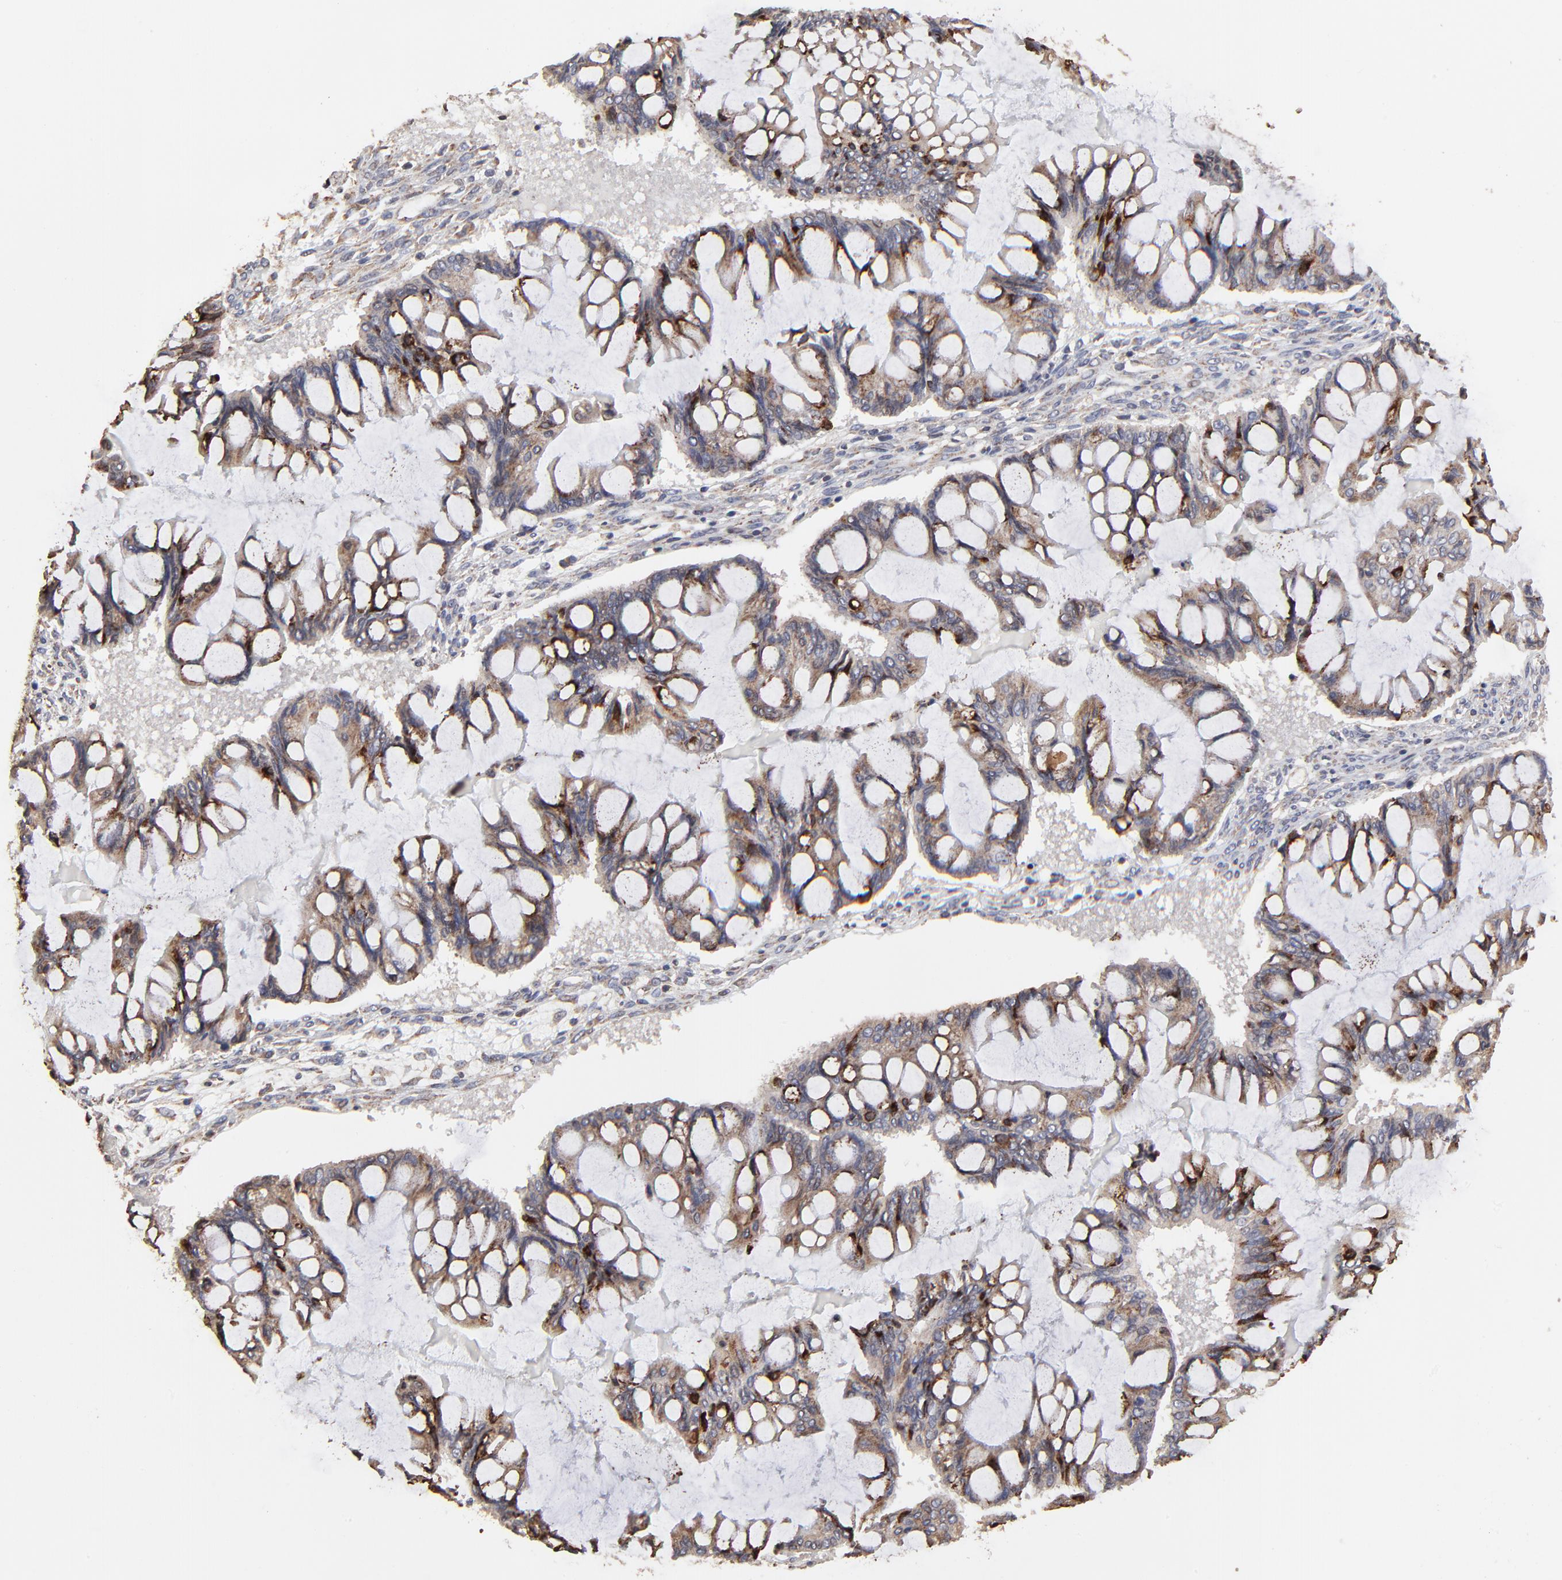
{"staining": {"intensity": "moderate", "quantity": "25%-75%", "location": "cytoplasmic/membranous"}, "tissue": "ovarian cancer", "cell_type": "Tumor cells", "image_type": "cancer", "snomed": [{"axis": "morphology", "description": "Cystadenocarcinoma, mucinous, NOS"}, {"axis": "topography", "description": "Ovary"}], "caption": "Ovarian cancer (mucinous cystadenocarcinoma) stained with DAB IHC reveals medium levels of moderate cytoplasmic/membranous staining in about 25%-75% of tumor cells.", "gene": "ELP2", "patient": {"sex": "female", "age": 73}}